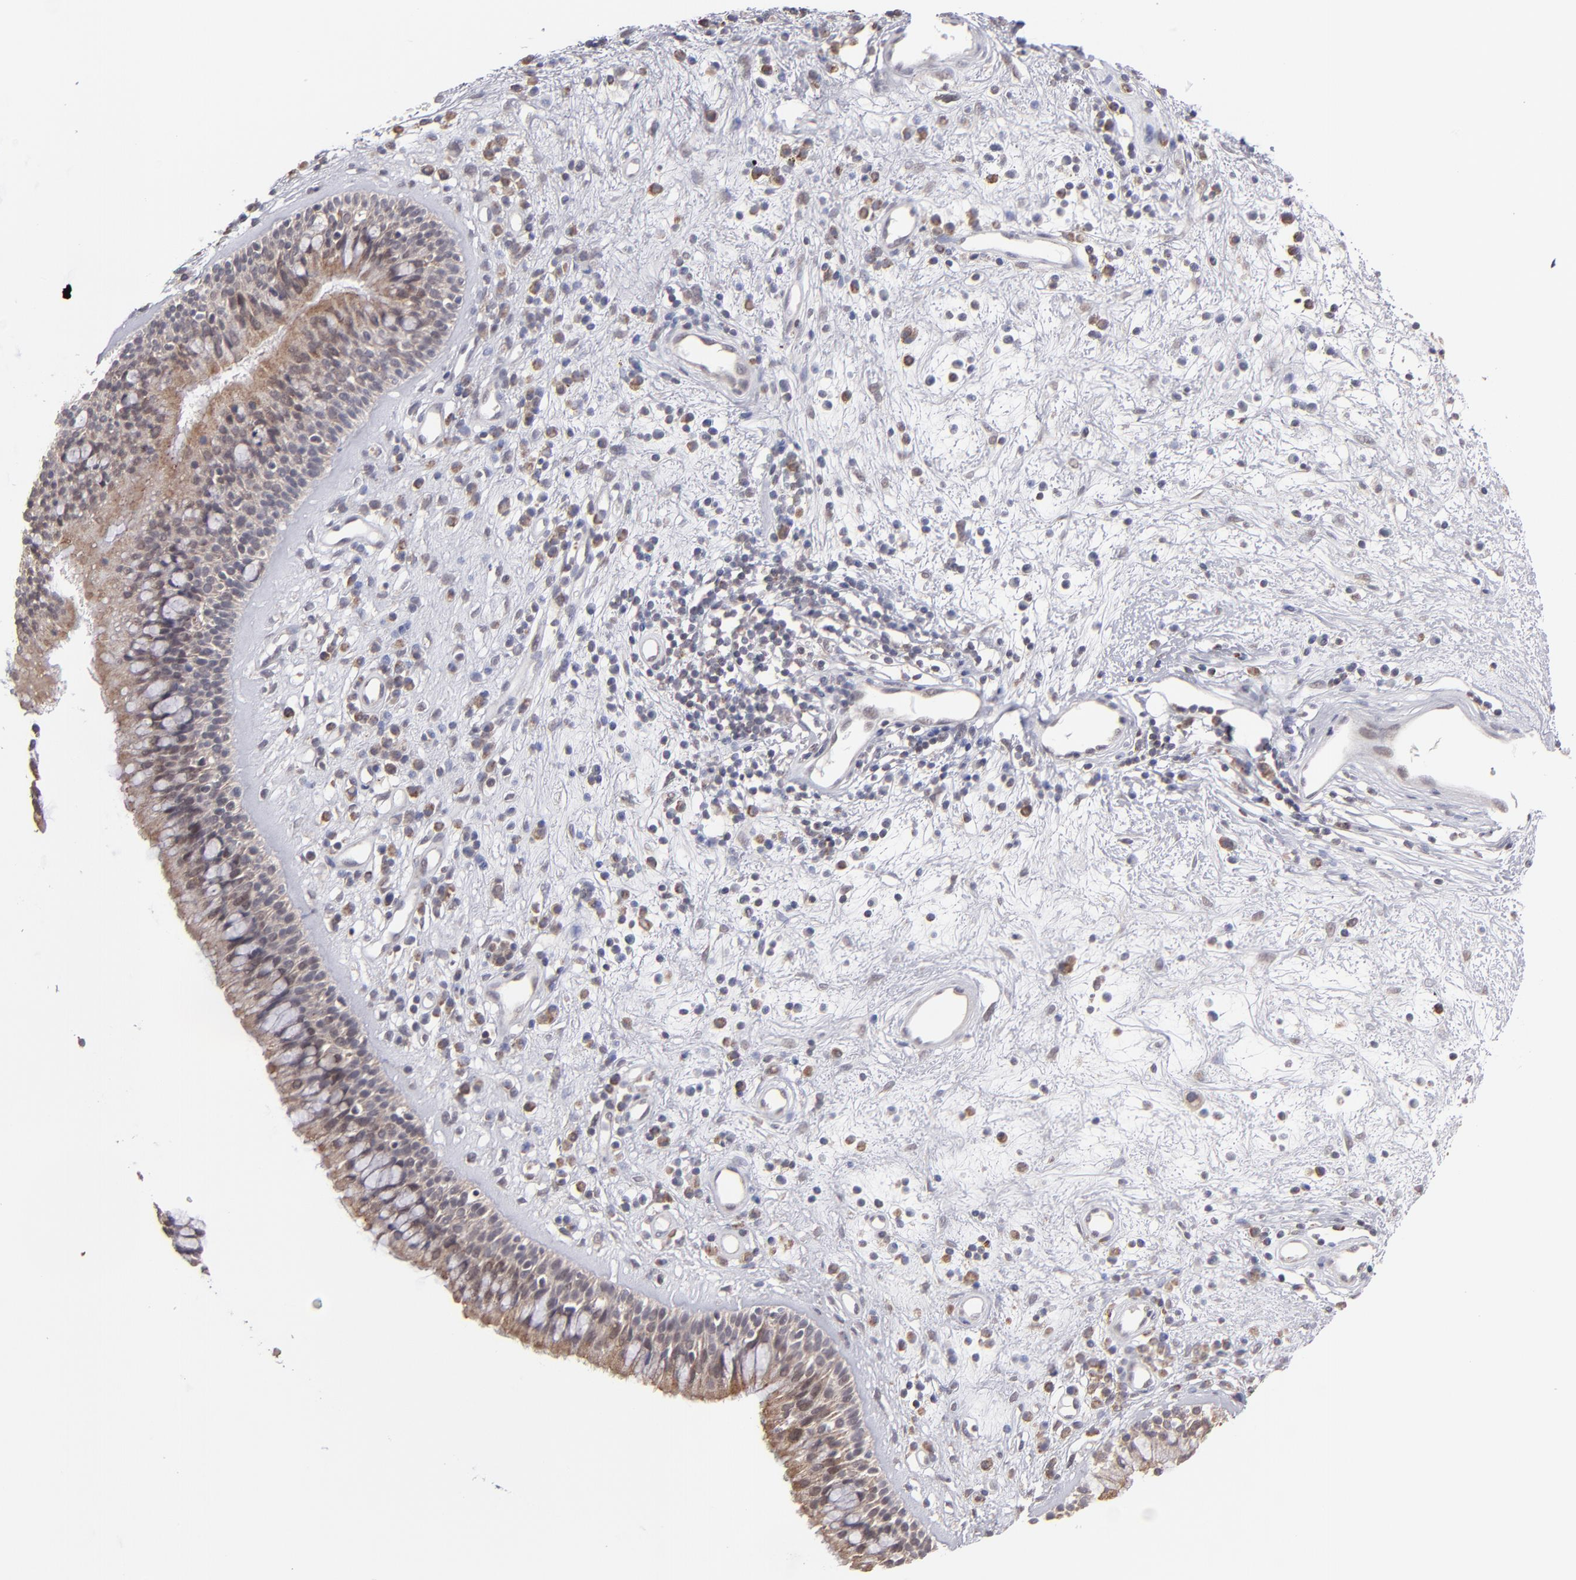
{"staining": {"intensity": "weak", "quantity": ">75%", "location": "cytoplasmic/membranous,nuclear"}, "tissue": "nasopharynx", "cell_type": "Respiratory epithelial cells", "image_type": "normal", "snomed": [{"axis": "morphology", "description": "Normal tissue, NOS"}, {"axis": "morphology", "description": "Inflammation, NOS"}, {"axis": "topography", "description": "Nasopharynx"}], "caption": "DAB immunohistochemical staining of unremarkable human nasopharynx shows weak cytoplasmic/membranous,nuclear protein staining in about >75% of respiratory epithelial cells.", "gene": "SLC15A1", "patient": {"sex": "male", "age": 48}}